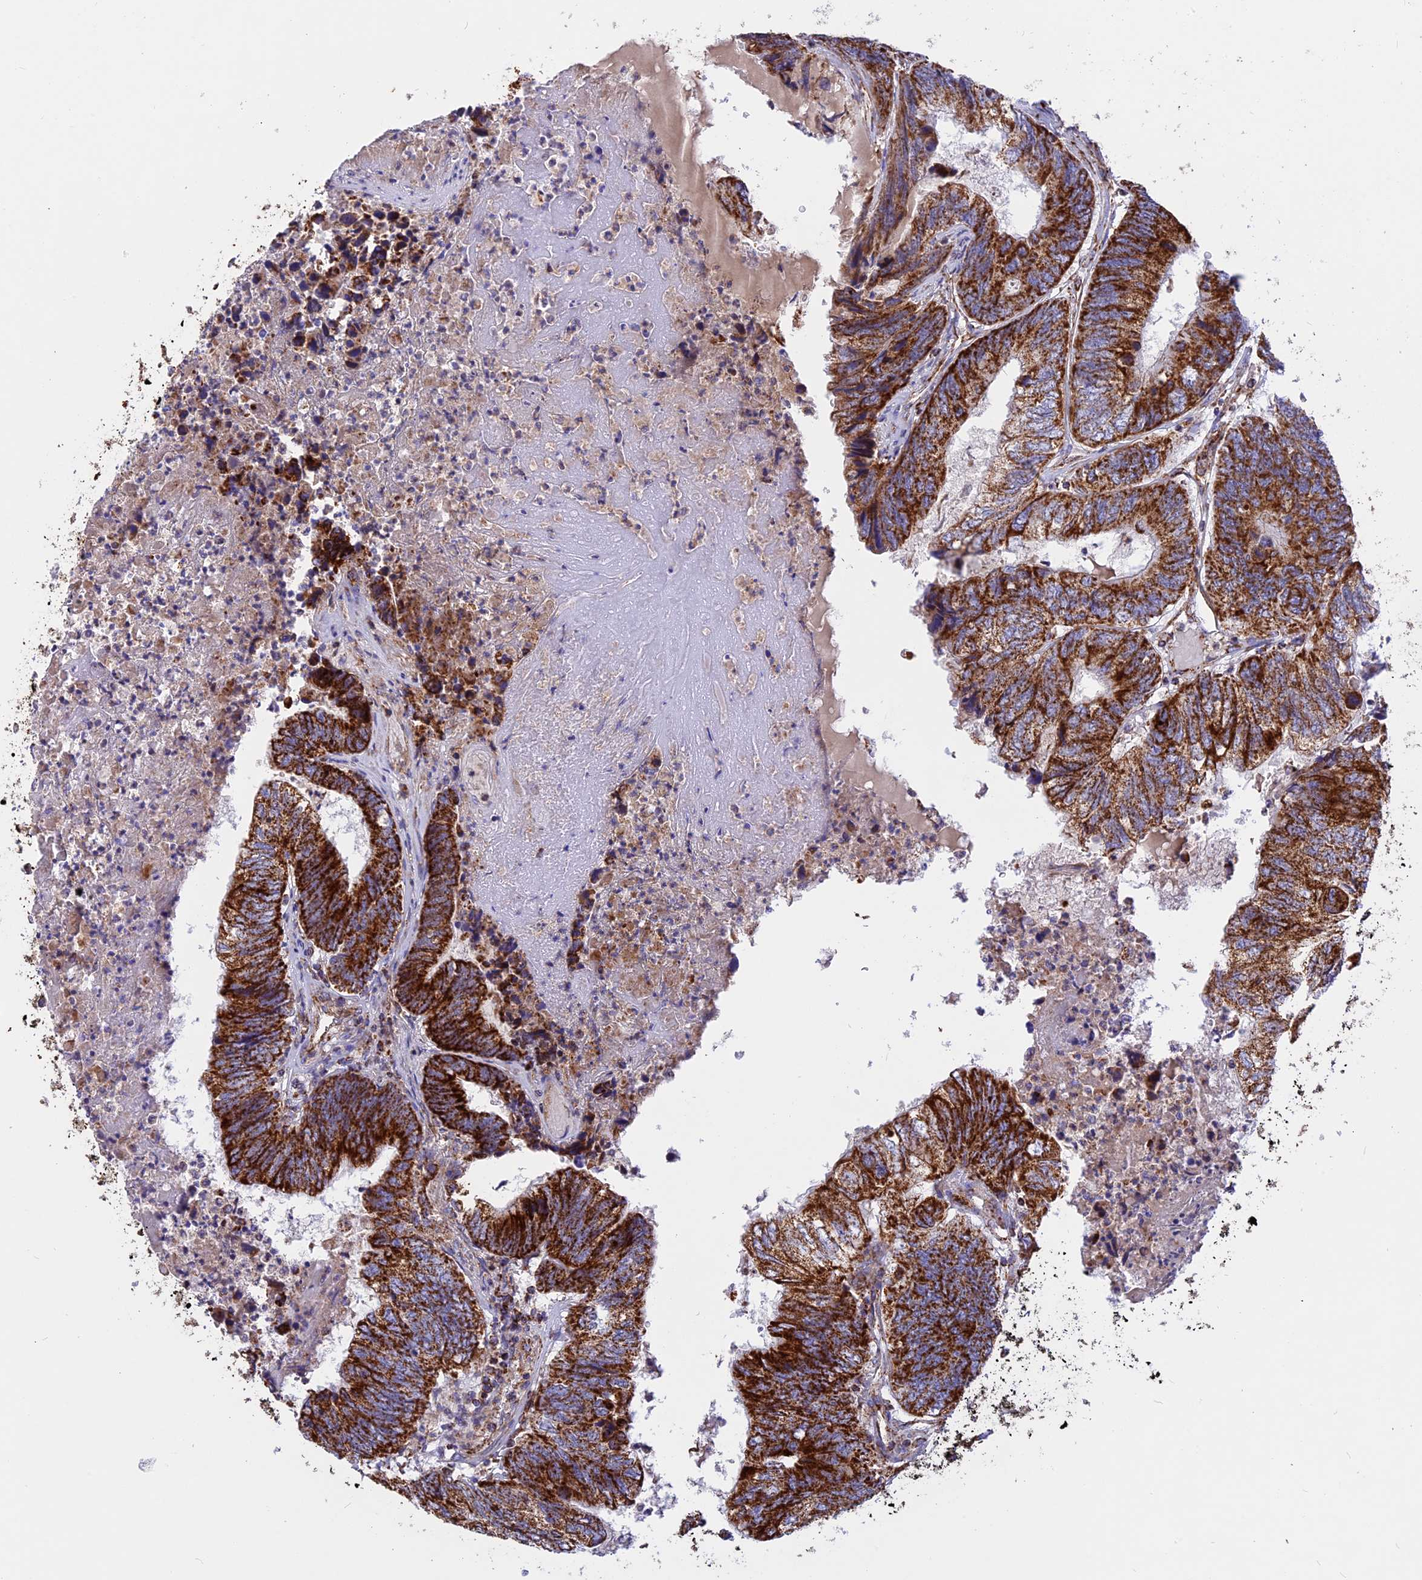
{"staining": {"intensity": "strong", "quantity": ">75%", "location": "cytoplasmic/membranous"}, "tissue": "colorectal cancer", "cell_type": "Tumor cells", "image_type": "cancer", "snomed": [{"axis": "morphology", "description": "Adenocarcinoma, NOS"}, {"axis": "topography", "description": "Colon"}], "caption": "Strong cytoplasmic/membranous staining for a protein is identified in about >75% of tumor cells of colorectal adenocarcinoma using immunohistochemistry (IHC).", "gene": "UQCRB", "patient": {"sex": "female", "age": 67}}